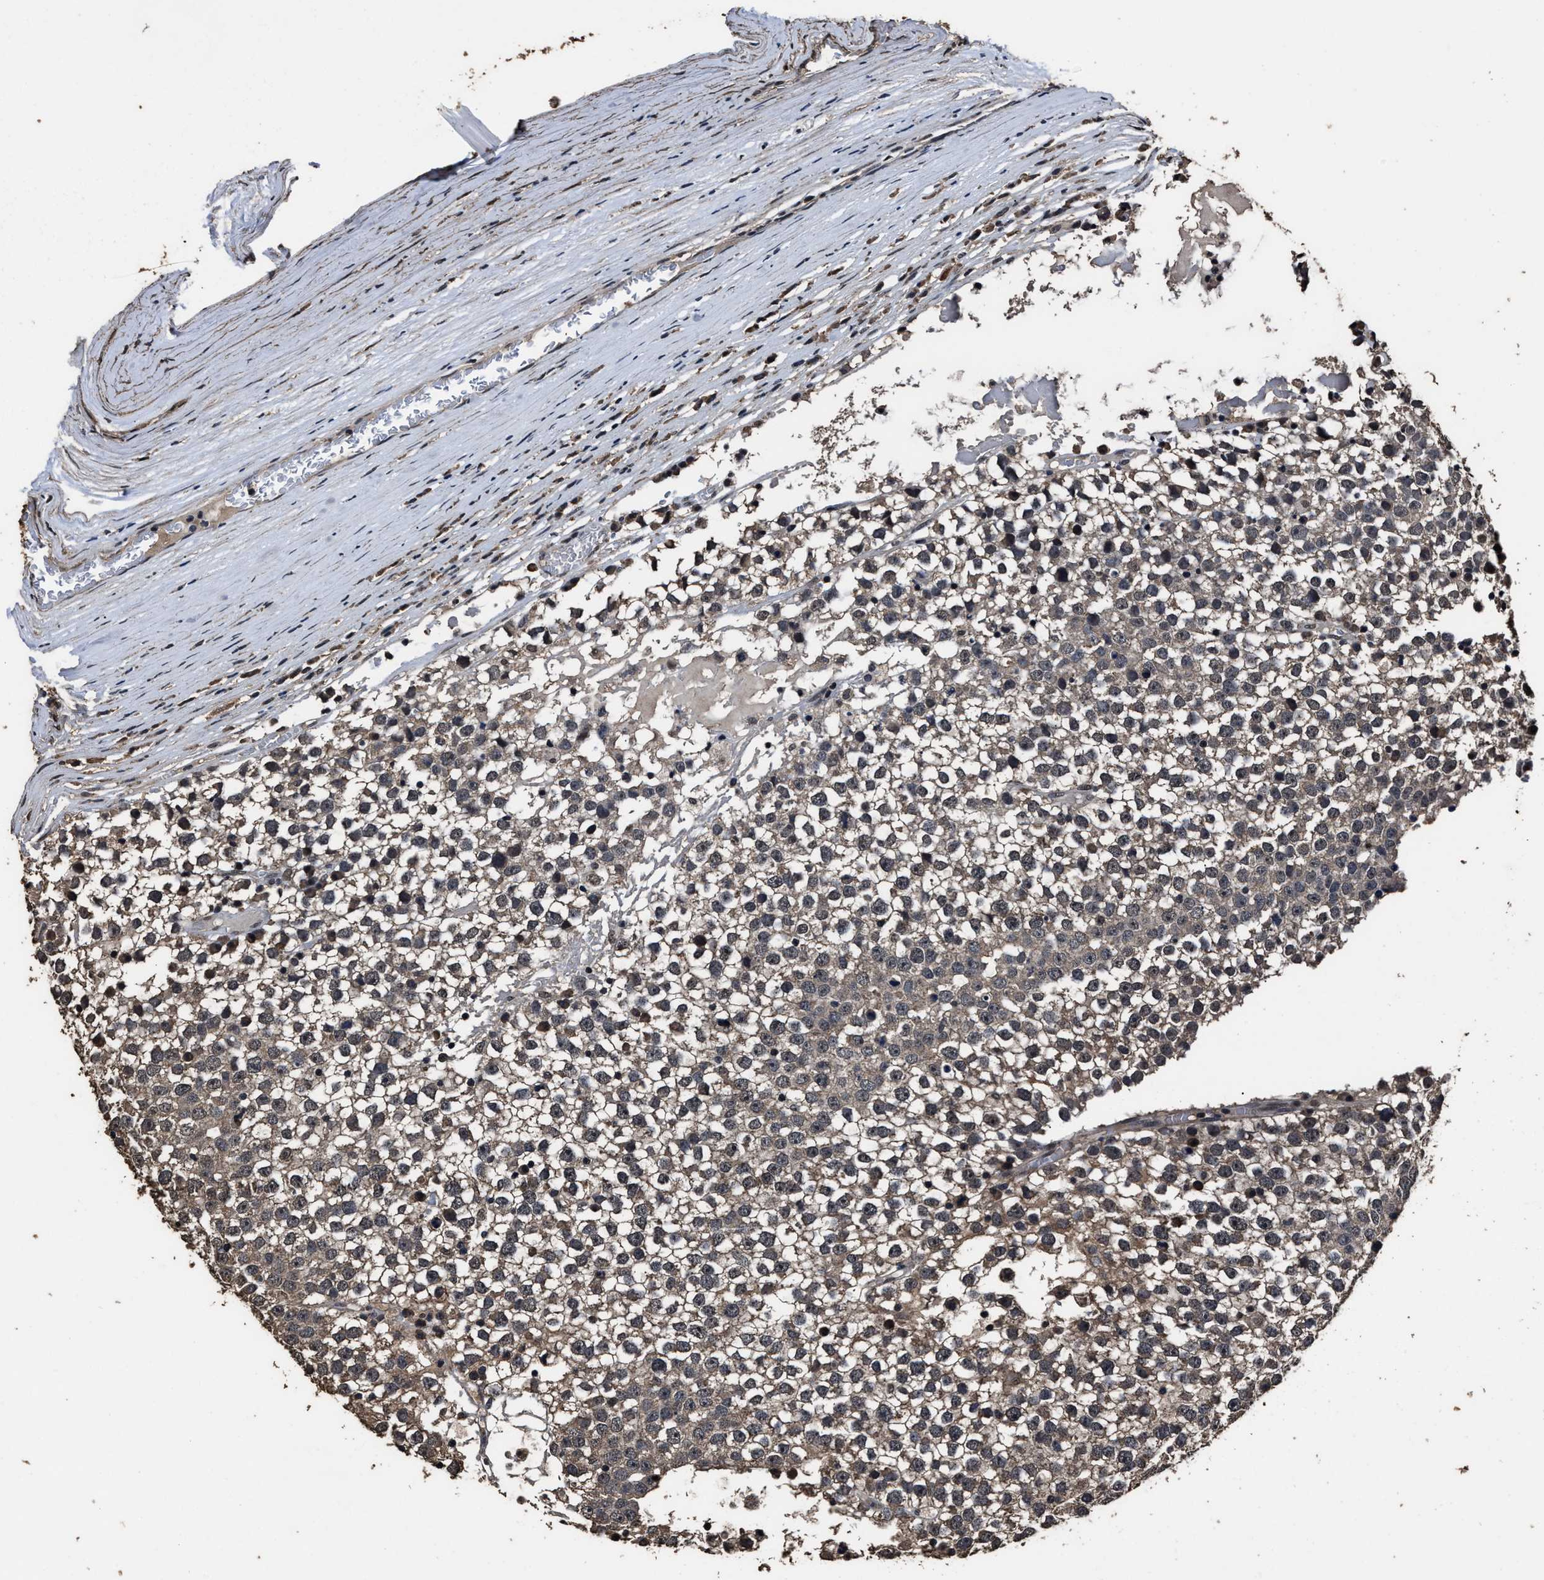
{"staining": {"intensity": "moderate", "quantity": "<25%", "location": "cytoplasmic/membranous,nuclear"}, "tissue": "testis cancer", "cell_type": "Tumor cells", "image_type": "cancer", "snomed": [{"axis": "morphology", "description": "Seminoma, NOS"}, {"axis": "topography", "description": "Testis"}], "caption": "Immunohistochemical staining of testis cancer shows moderate cytoplasmic/membranous and nuclear protein expression in approximately <25% of tumor cells.", "gene": "RSBN1L", "patient": {"sex": "male", "age": 65}}